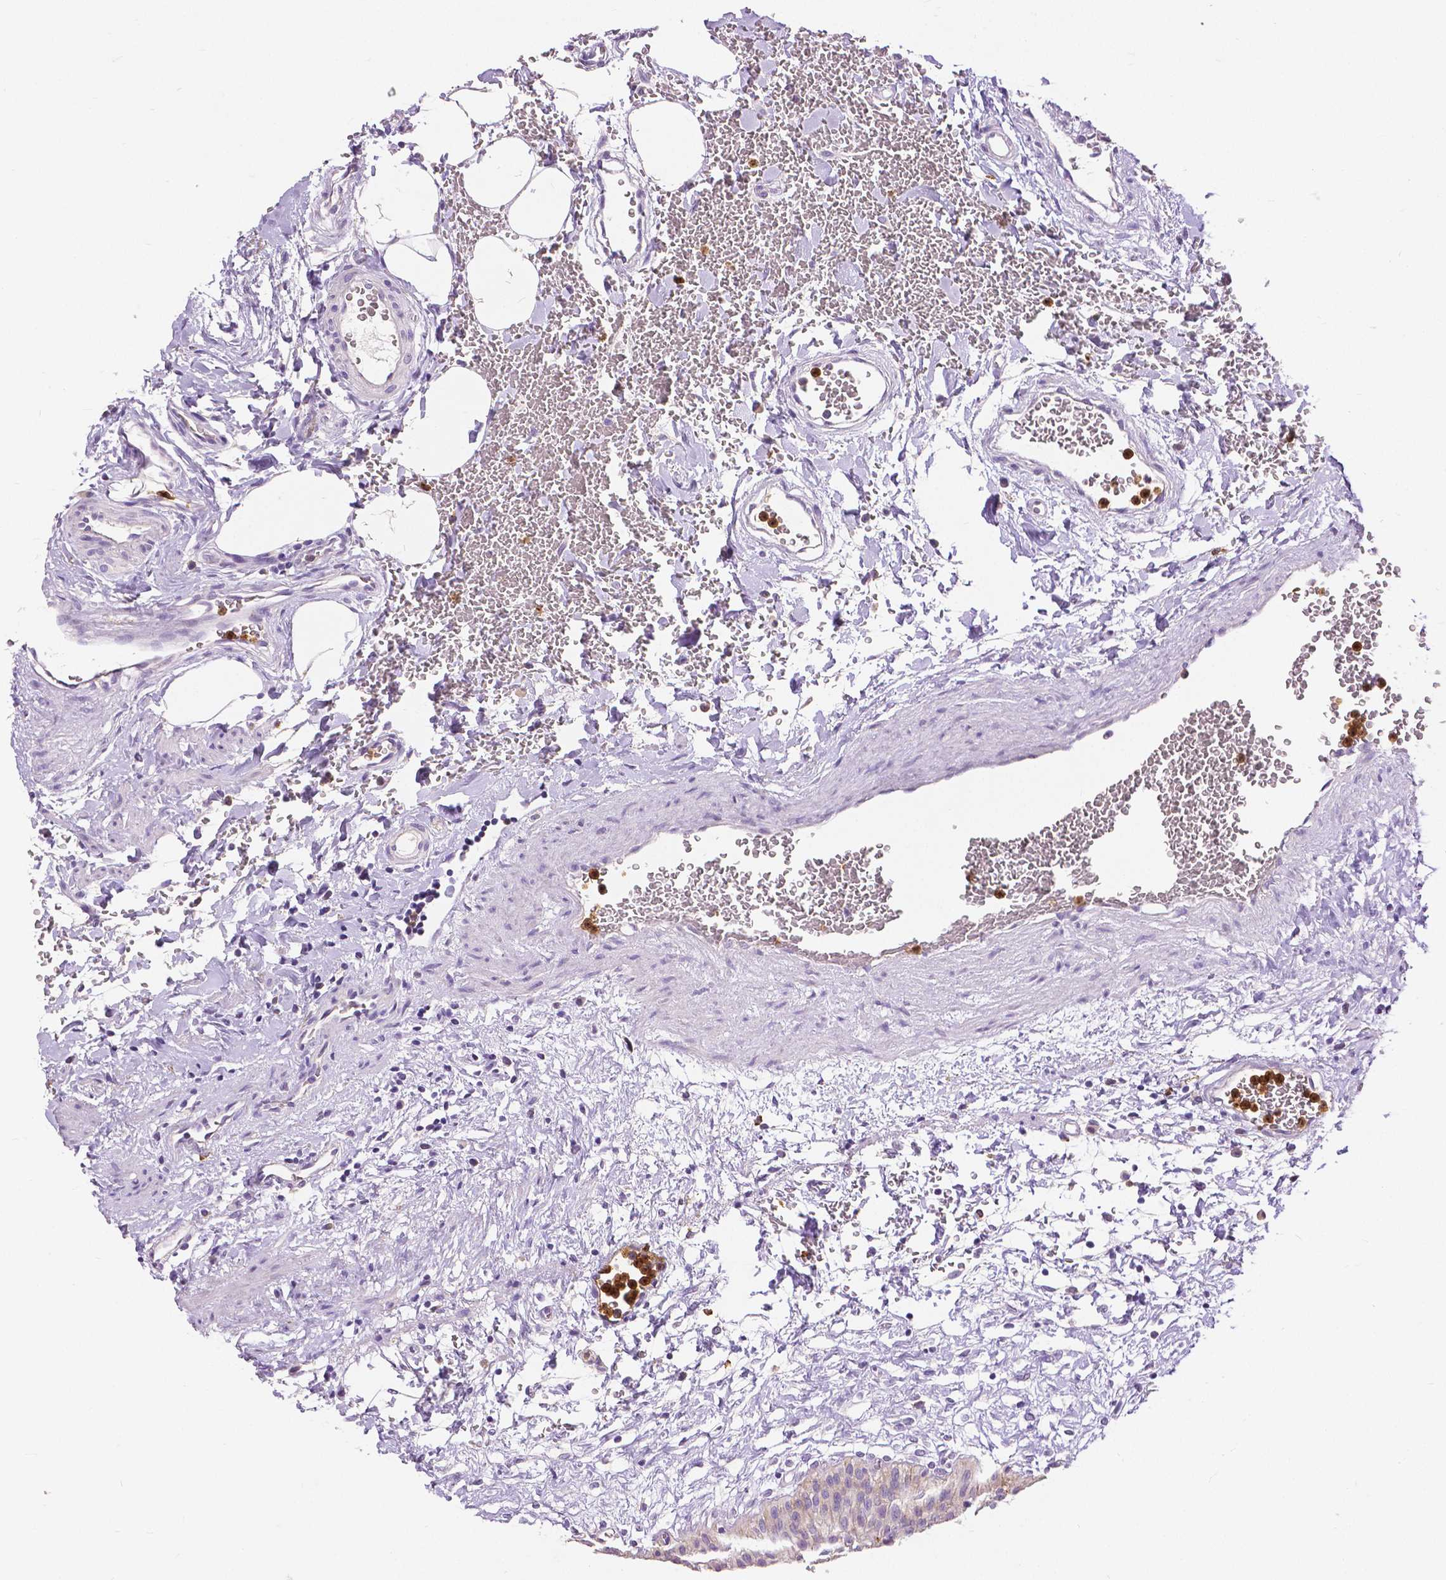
{"staining": {"intensity": "negative", "quantity": "none", "location": "none"}, "tissue": "urinary bladder", "cell_type": "Urothelial cells", "image_type": "normal", "snomed": [{"axis": "morphology", "description": "Normal tissue, NOS"}, {"axis": "topography", "description": "Urinary bladder"}], "caption": "Urinary bladder was stained to show a protein in brown. There is no significant expression in urothelial cells. (Stains: DAB immunohistochemistry (IHC) with hematoxylin counter stain, Microscopy: brightfield microscopy at high magnification).", "gene": "CXCR2", "patient": {"sex": "male", "age": 55}}